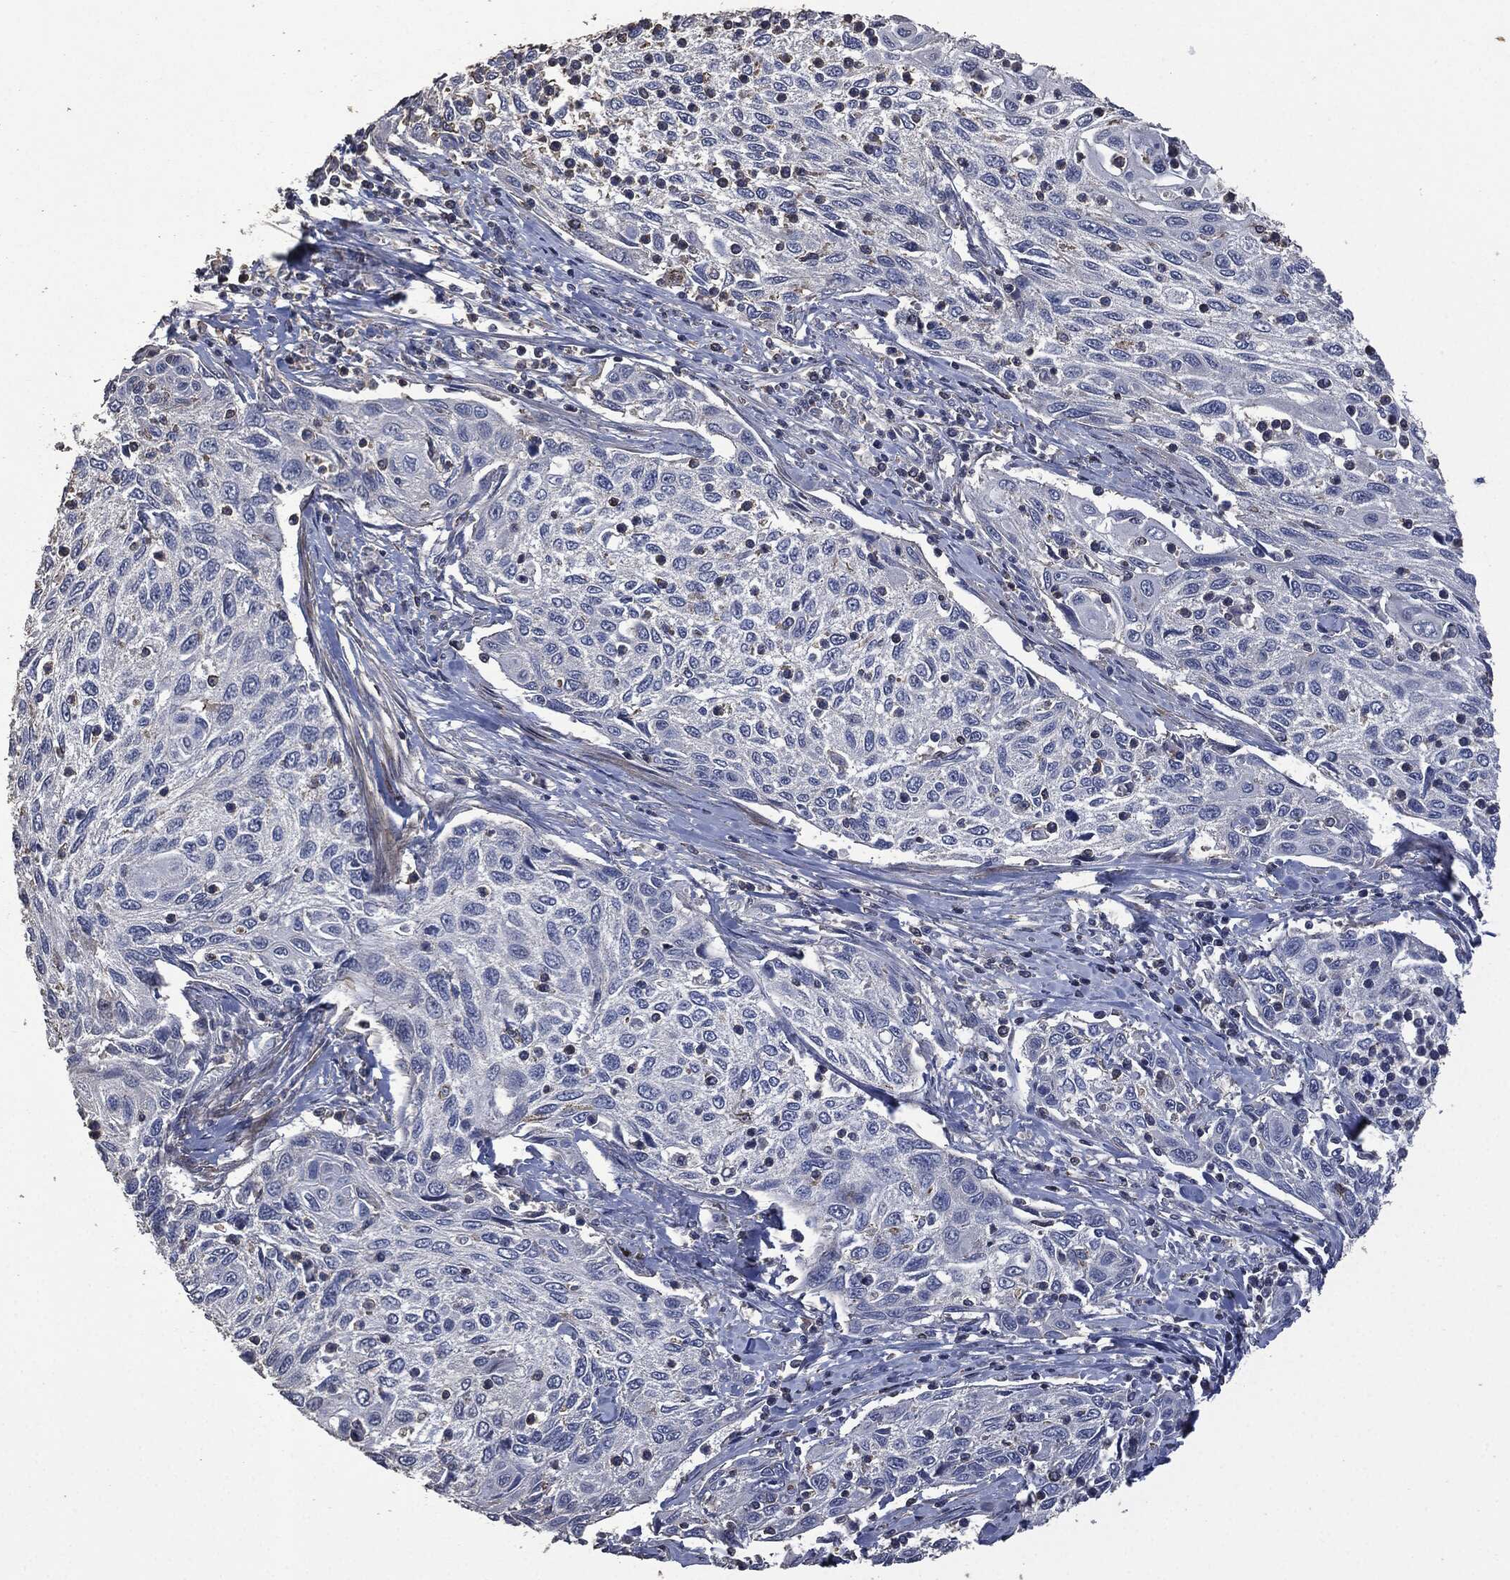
{"staining": {"intensity": "negative", "quantity": "none", "location": "none"}, "tissue": "cervical cancer", "cell_type": "Tumor cells", "image_type": "cancer", "snomed": [{"axis": "morphology", "description": "Squamous cell carcinoma, NOS"}, {"axis": "topography", "description": "Cervix"}], "caption": "A photomicrograph of human cervical squamous cell carcinoma is negative for staining in tumor cells.", "gene": "MSLN", "patient": {"sex": "female", "age": 70}}